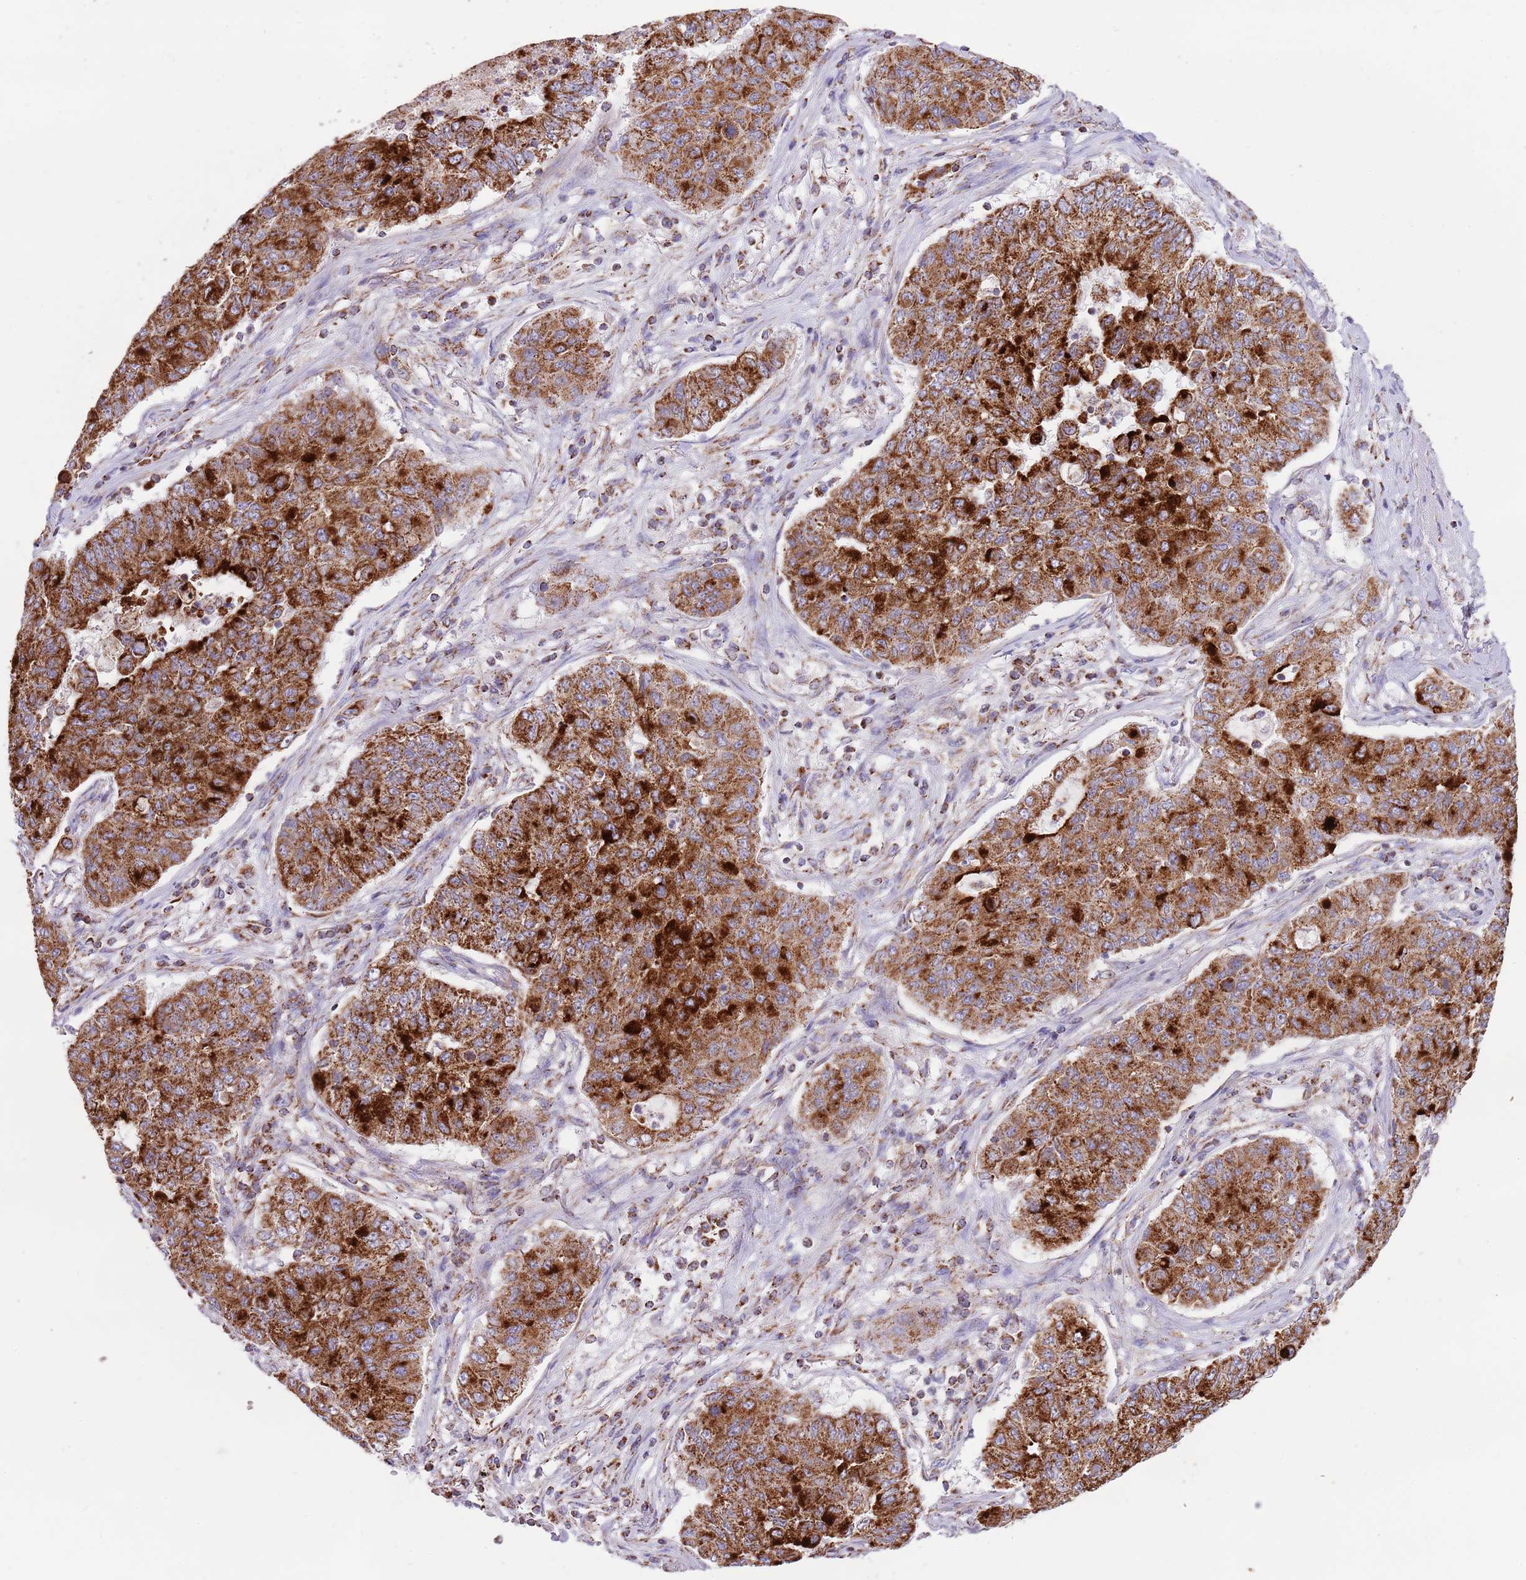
{"staining": {"intensity": "strong", "quantity": ">75%", "location": "cytoplasmic/membranous"}, "tissue": "lung cancer", "cell_type": "Tumor cells", "image_type": "cancer", "snomed": [{"axis": "morphology", "description": "Squamous cell carcinoma, NOS"}, {"axis": "topography", "description": "Lung"}], "caption": "Immunohistochemical staining of lung cancer shows high levels of strong cytoplasmic/membranous positivity in approximately >75% of tumor cells.", "gene": "LHX6", "patient": {"sex": "male", "age": 74}}